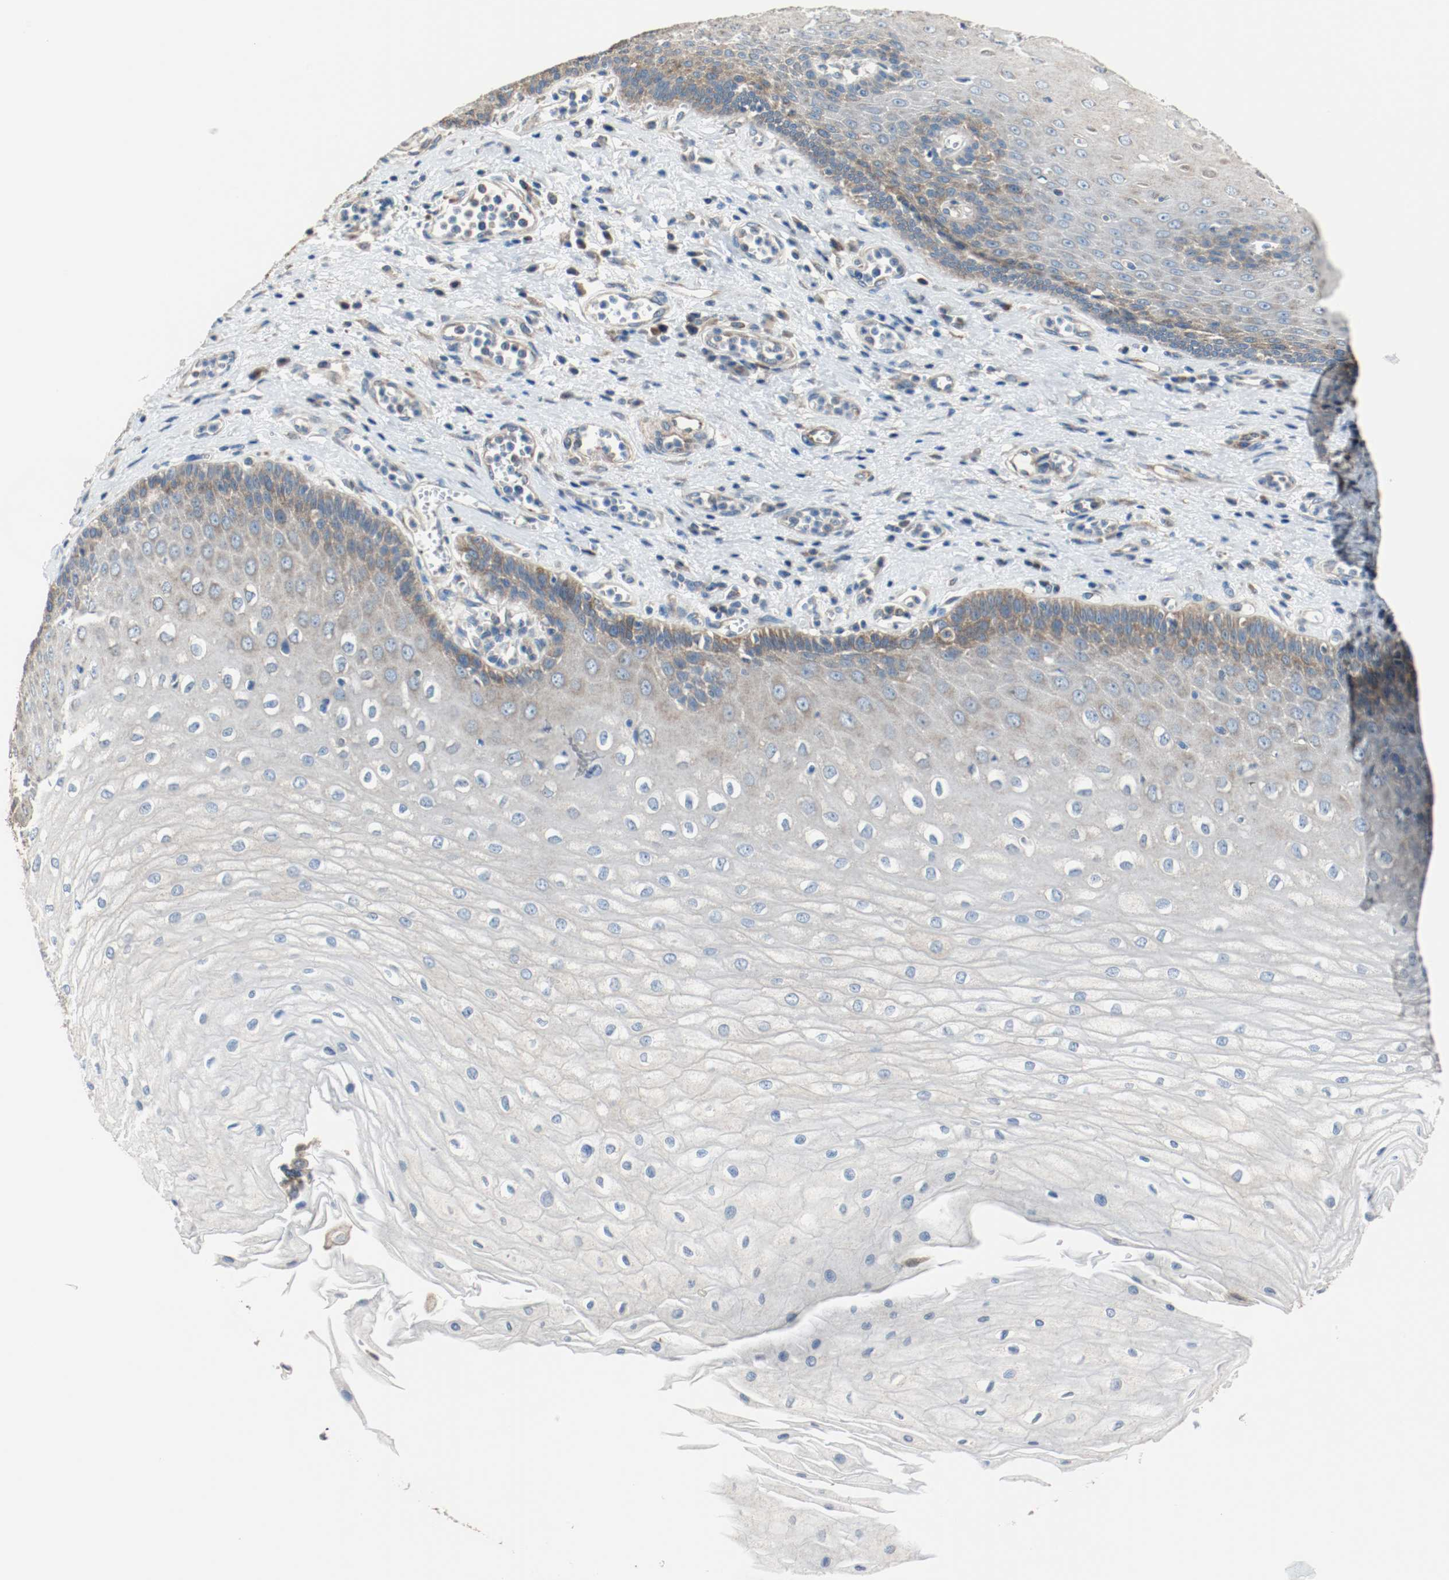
{"staining": {"intensity": "moderate", "quantity": "<25%", "location": "cytoplasmic/membranous"}, "tissue": "esophagus", "cell_type": "Squamous epithelial cells", "image_type": "normal", "snomed": [{"axis": "morphology", "description": "Normal tissue, NOS"}, {"axis": "morphology", "description": "Squamous cell carcinoma, NOS"}, {"axis": "topography", "description": "Esophagus"}], "caption": "IHC (DAB) staining of unremarkable human esophagus demonstrates moderate cytoplasmic/membranous protein staining in approximately <25% of squamous epithelial cells.", "gene": "TUBA3D", "patient": {"sex": "male", "age": 65}}